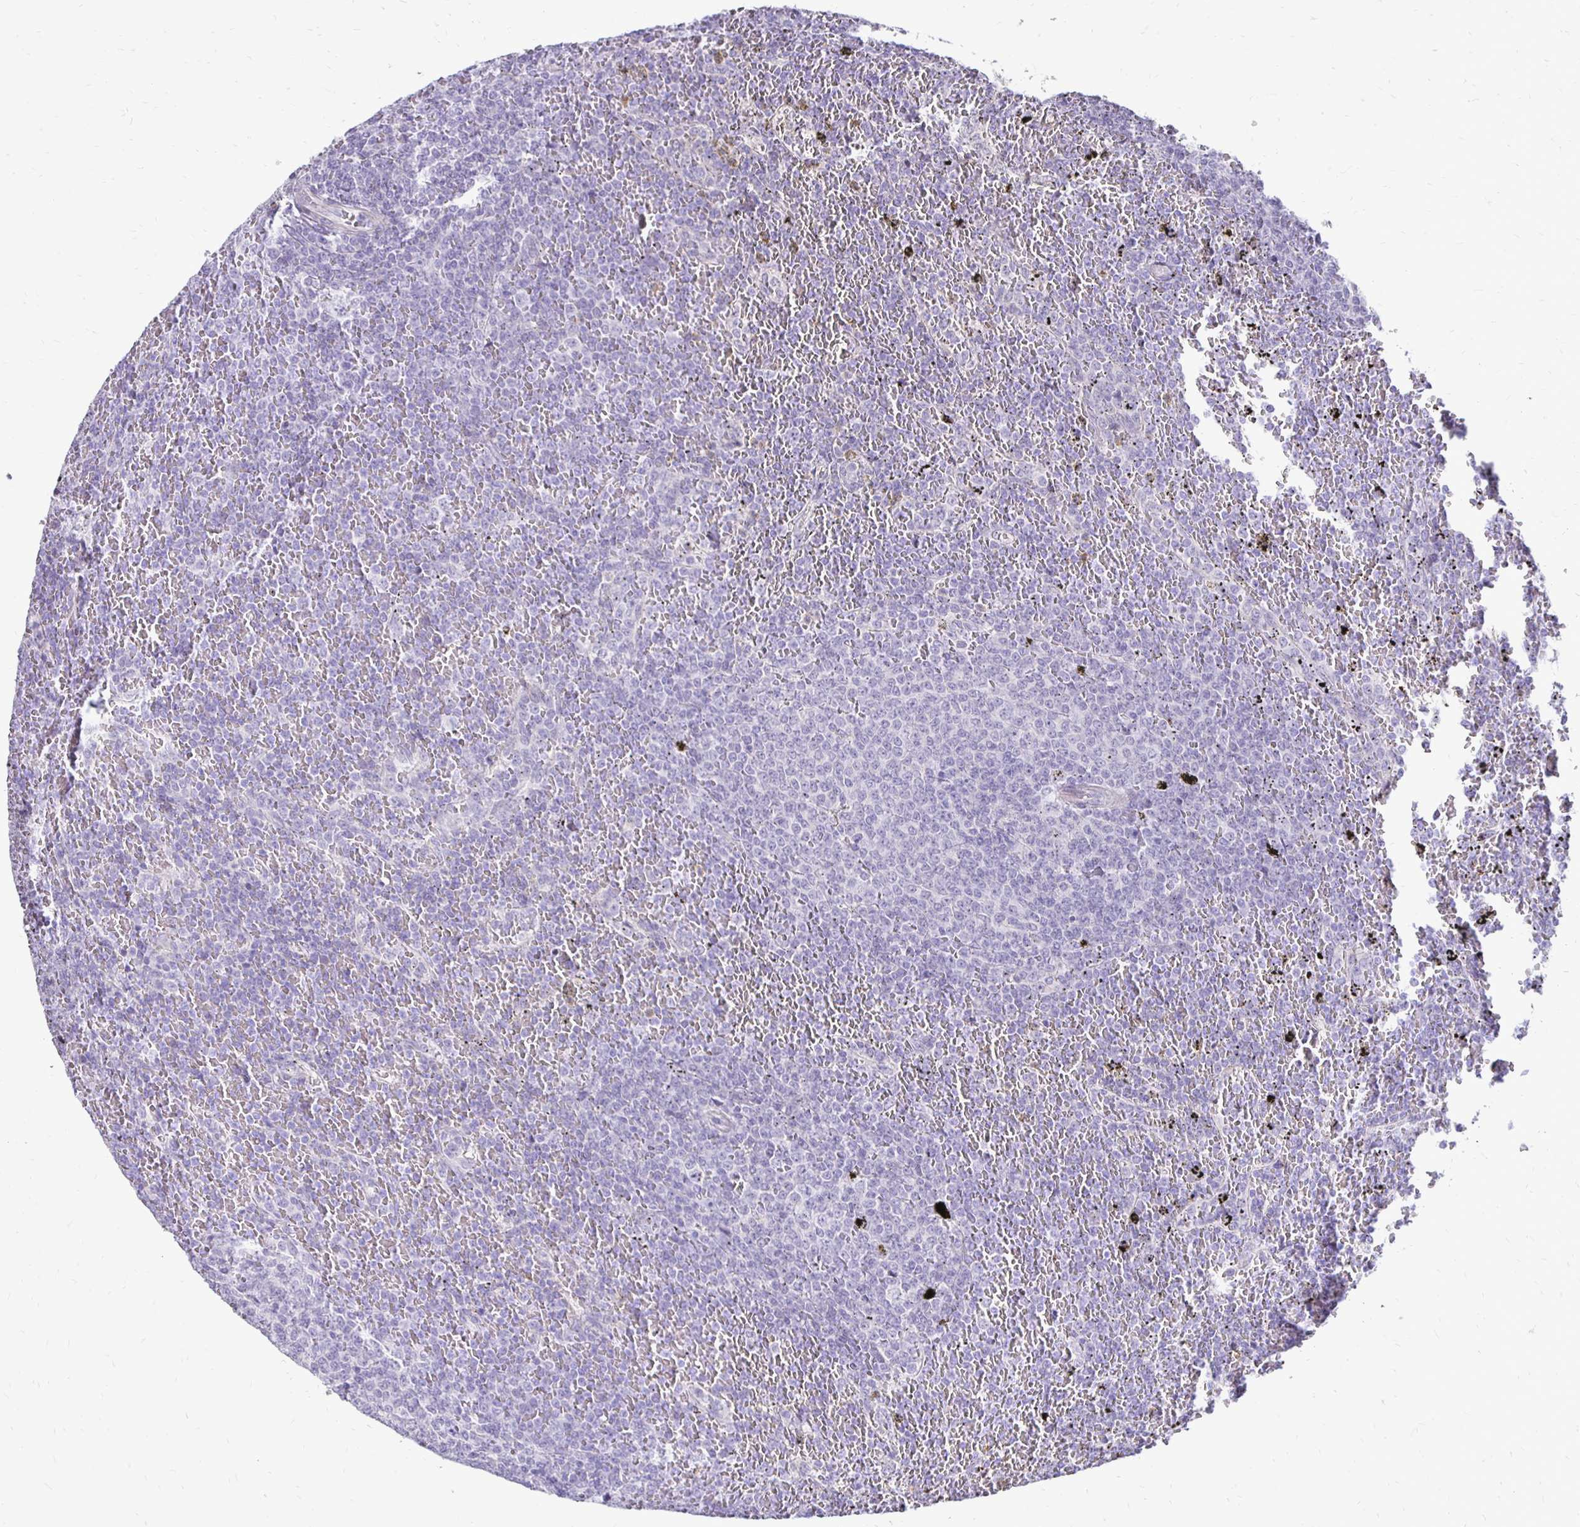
{"staining": {"intensity": "negative", "quantity": "none", "location": "none"}, "tissue": "lymphoma", "cell_type": "Tumor cells", "image_type": "cancer", "snomed": [{"axis": "morphology", "description": "Malignant lymphoma, non-Hodgkin's type, Low grade"}, {"axis": "topography", "description": "Spleen"}], "caption": "Tumor cells are negative for protein expression in human malignant lymphoma, non-Hodgkin's type (low-grade). Nuclei are stained in blue.", "gene": "GAS2", "patient": {"sex": "female", "age": 77}}